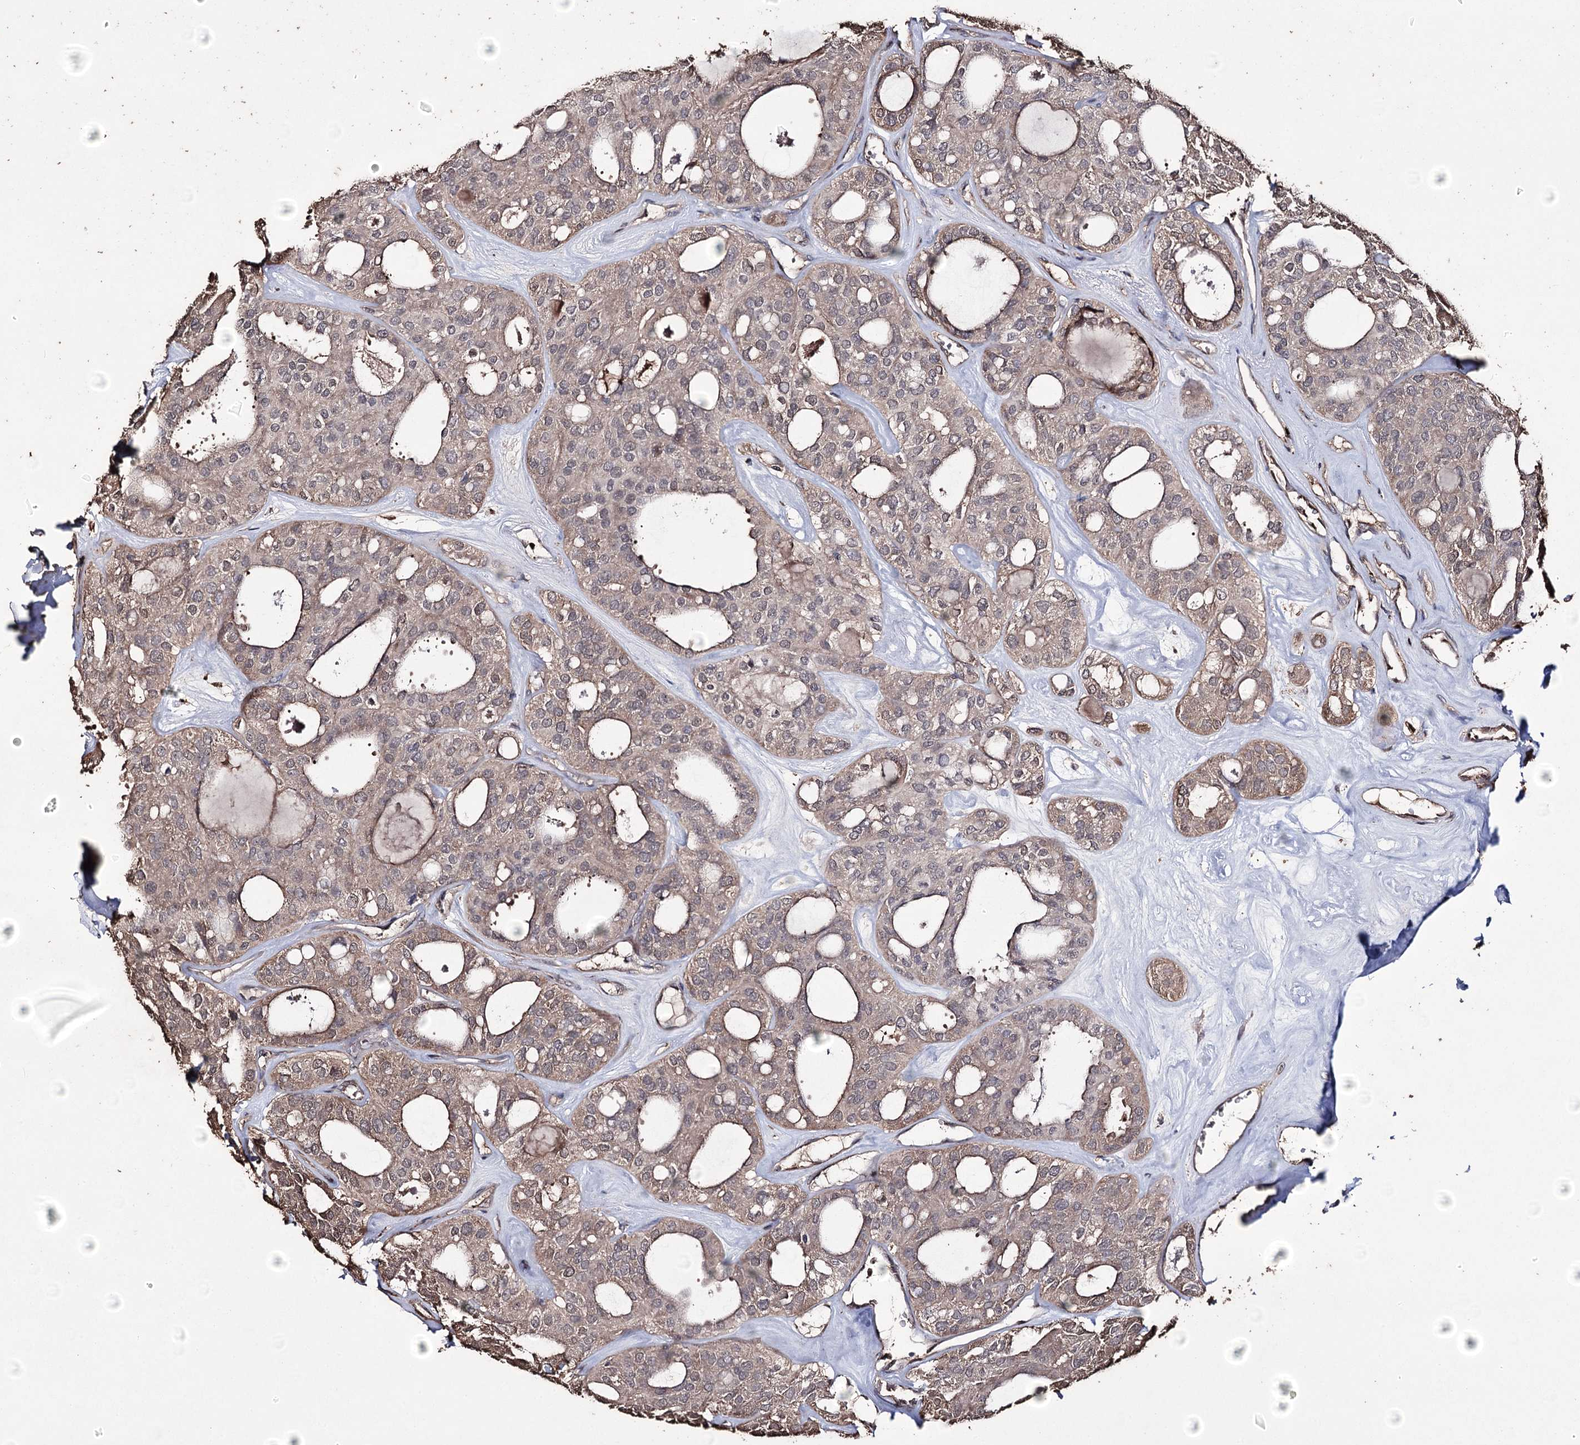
{"staining": {"intensity": "weak", "quantity": "25%-75%", "location": "cytoplasmic/membranous"}, "tissue": "thyroid cancer", "cell_type": "Tumor cells", "image_type": "cancer", "snomed": [{"axis": "morphology", "description": "Follicular adenoma carcinoma, NOS"}, {"axis": "topography", "description": "Thyroid gland"}], "caption": "The micrograph exhibits staining of follicular adenoma carcinoma (thyroid), revealing weak cytoplasmic/membranous protein expression (brown color) within tumor cells.", "gene": "ZNF662", "patient": {"sex": "male", "age": 75}}